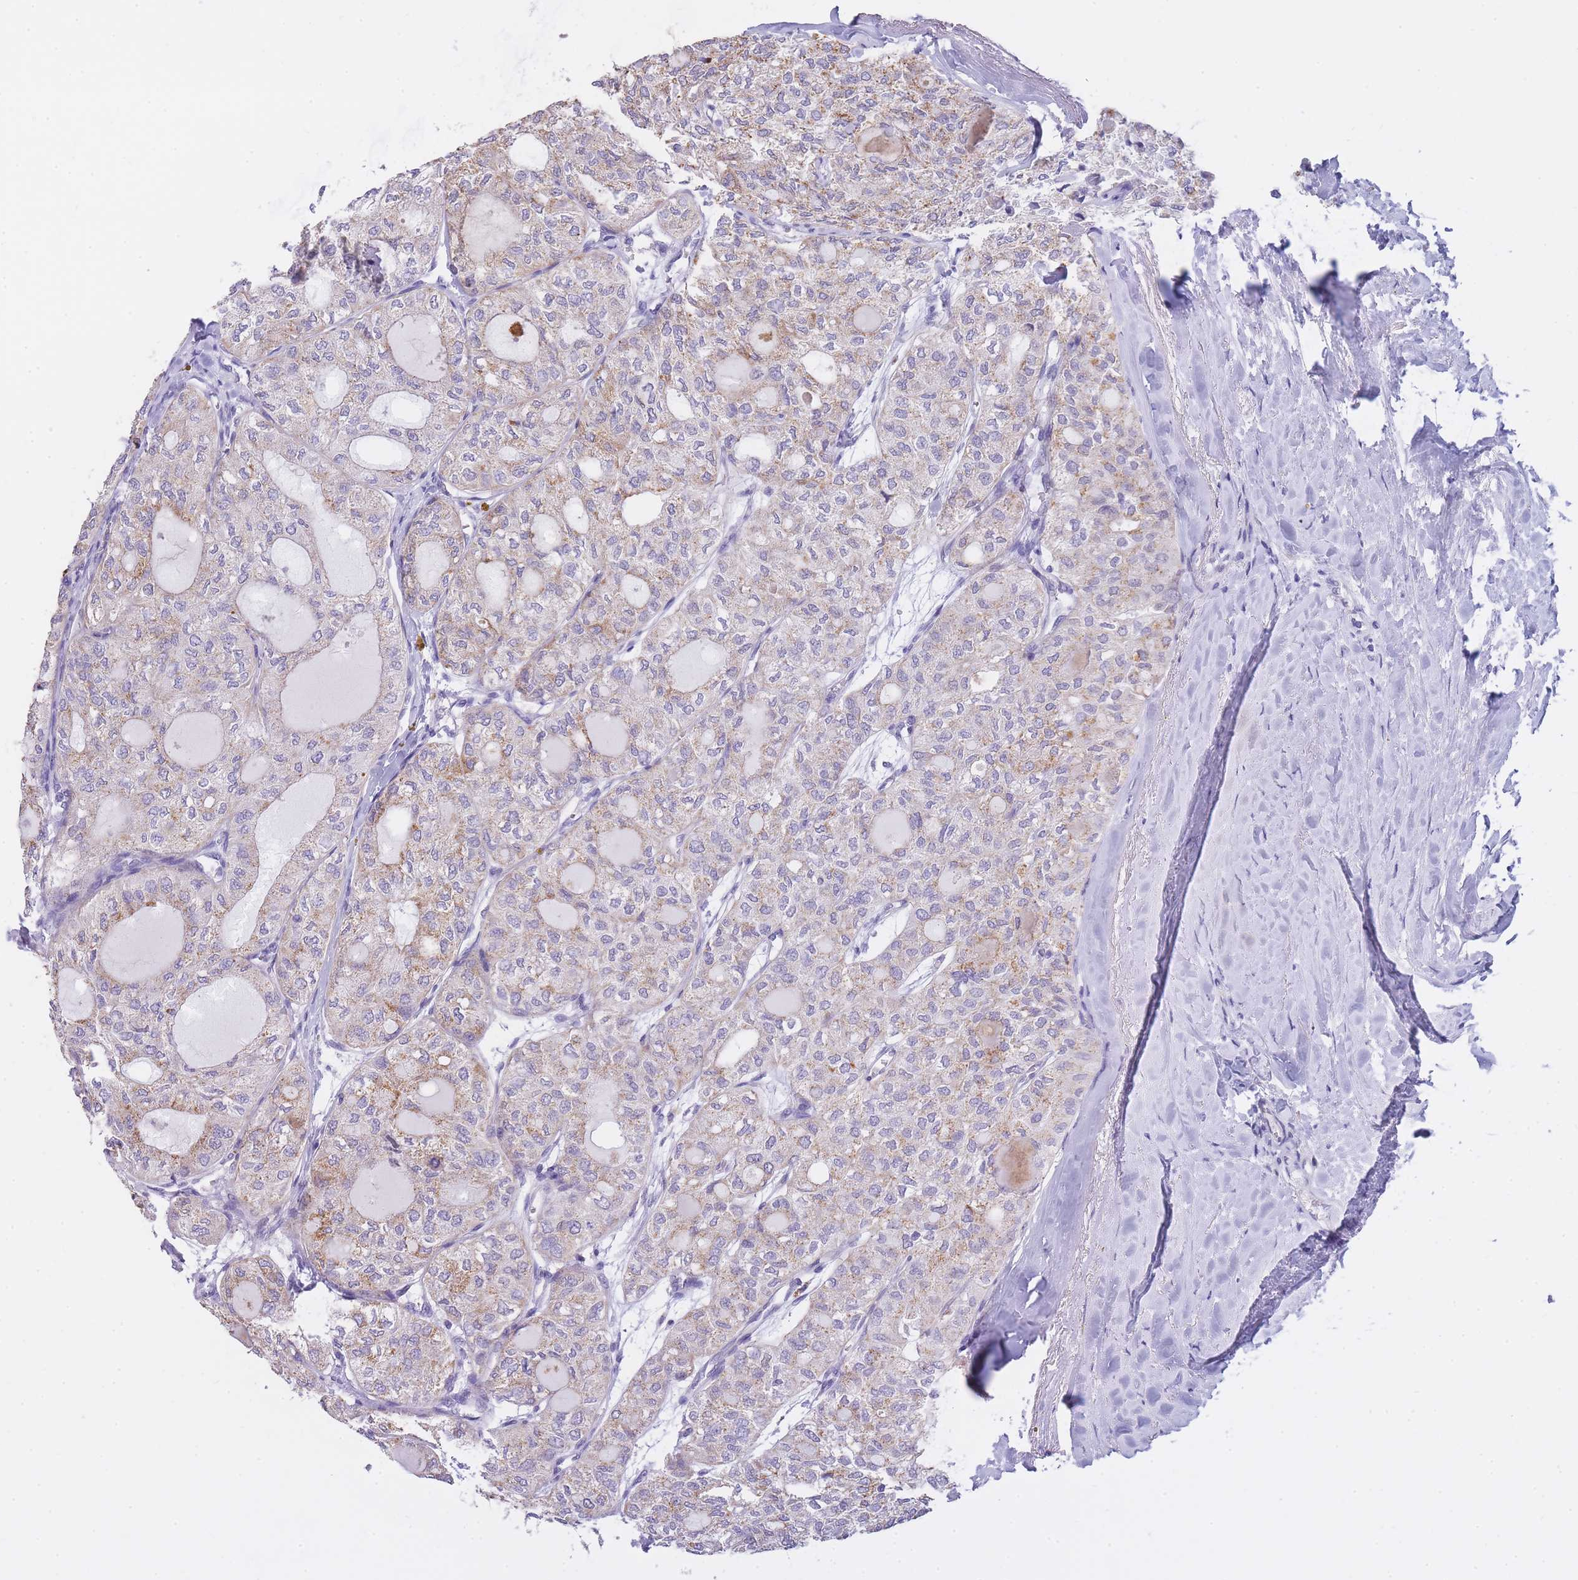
{"staining": {"intensity": "weak", "quantity": "25%-75%", "location": "cytoplasmic/membranous"}, "tissue": "thyroid cancer", "cell_type": "Tumor cells", "image_type": "cancer", "snomed": [{"axis": "morphology", "description": "Follicular adenoma carcinoma, NOS"}, {"axis": "topography", "description": "Thyroid gland"}], "caption": "Tumor cells exhibit weak cytoplasmic/membranous positivity in approximately 25%-75% of cells in thyroid cancer.", "gene": "FRAT2", "patient": {"sex": "male", "age": 75}}